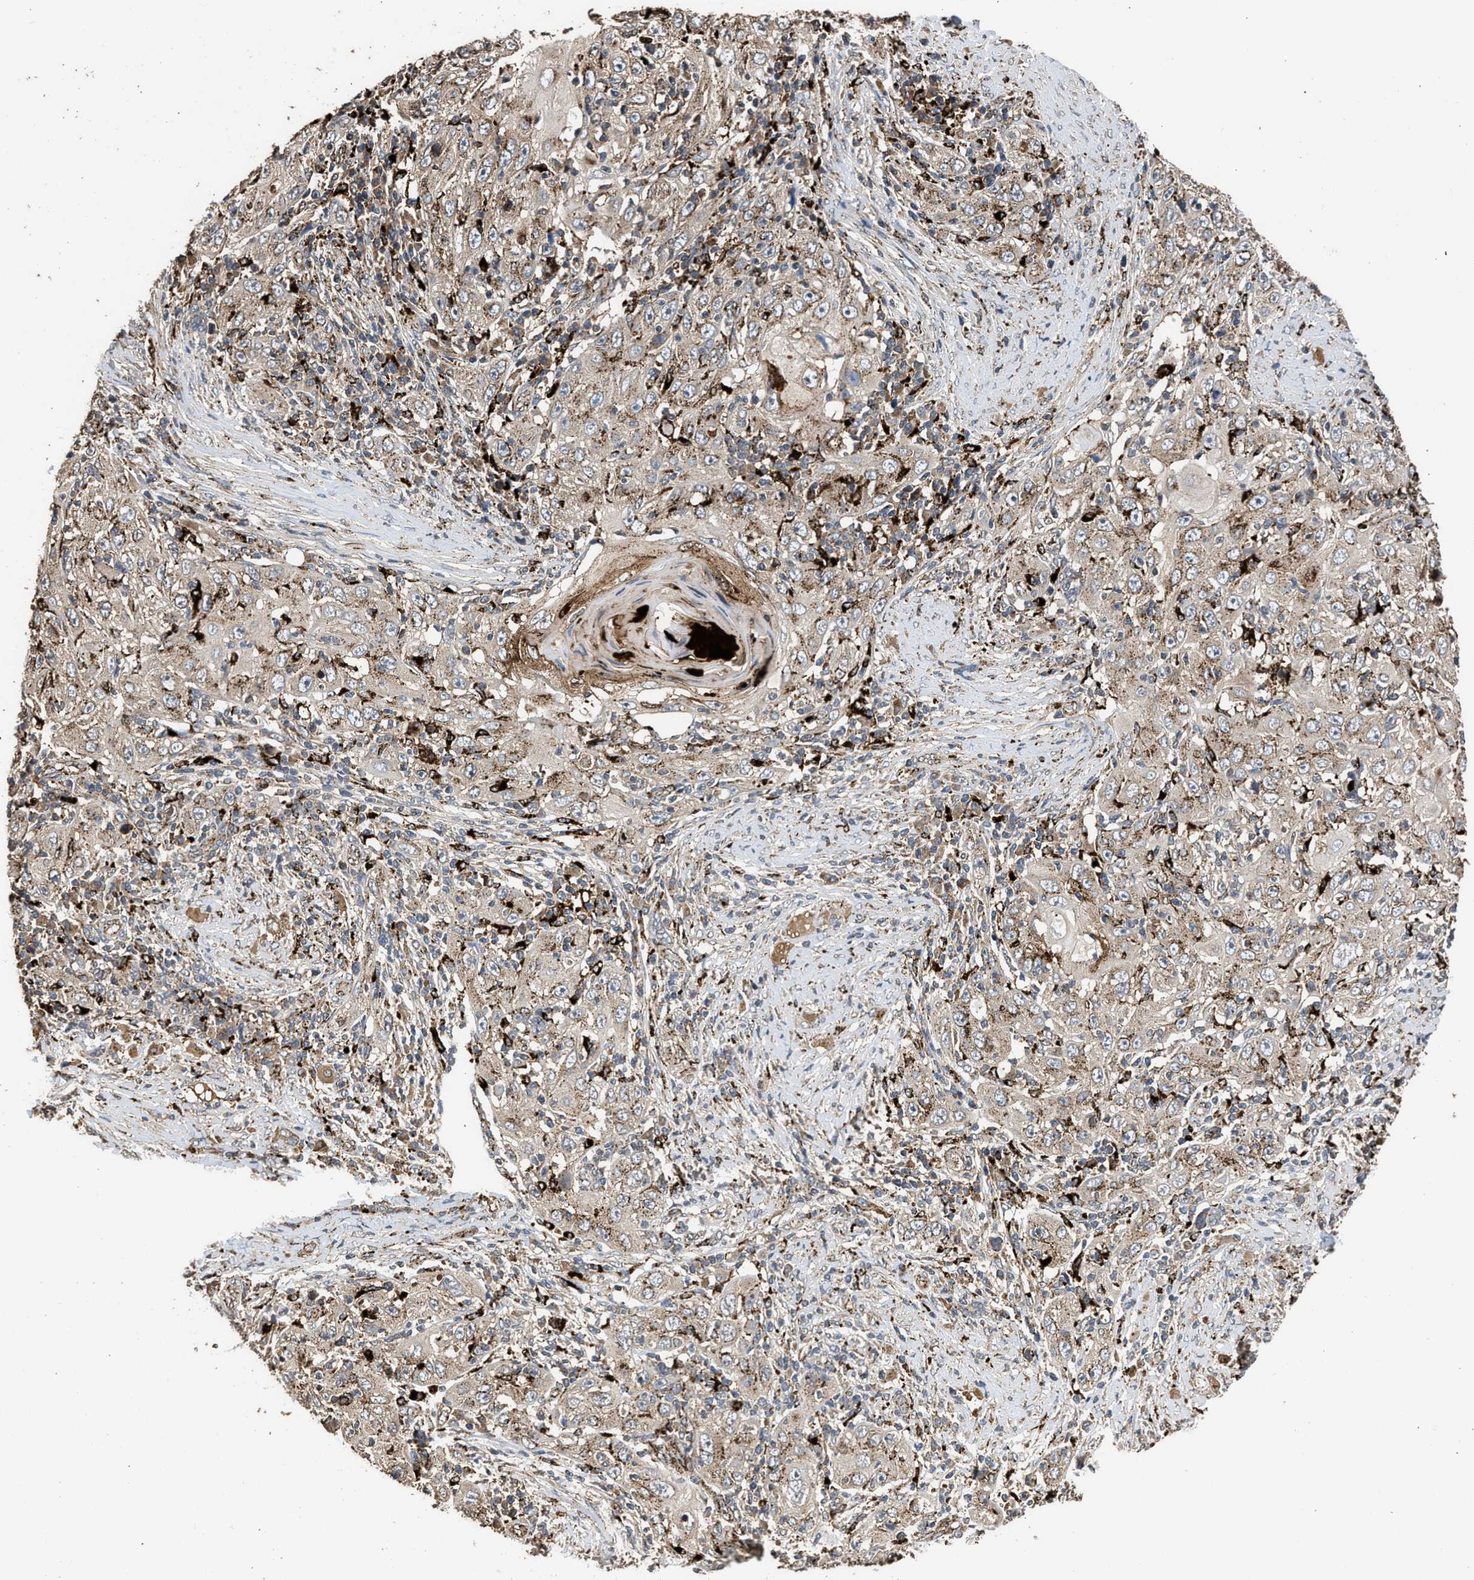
{"staining": {"intensity": "weak", "quantity": ">75%", "location": "cytoplasmic/membranous"}, "tissue": "skin cancer", "cell_type": "Tumor cells", "image_type": "cancer", "snomed": [{"axis": "morphology", "description": "Squamous cell carcinoma, NOS"}, {"axis": "topography", "description": "Skin"}], "caption": "A brown stain highlights weak cytoplasmic/membranous positivity of a protein in human skin cancer (squamous cell carcinoma) tumor cells. The staining is performed using DAB brown chromogen to label protein expression. The nuclei are counter-stained blue using hematoxylin.", "gene": "CTSV", "patient": {"sex": "female", "age": 88}}